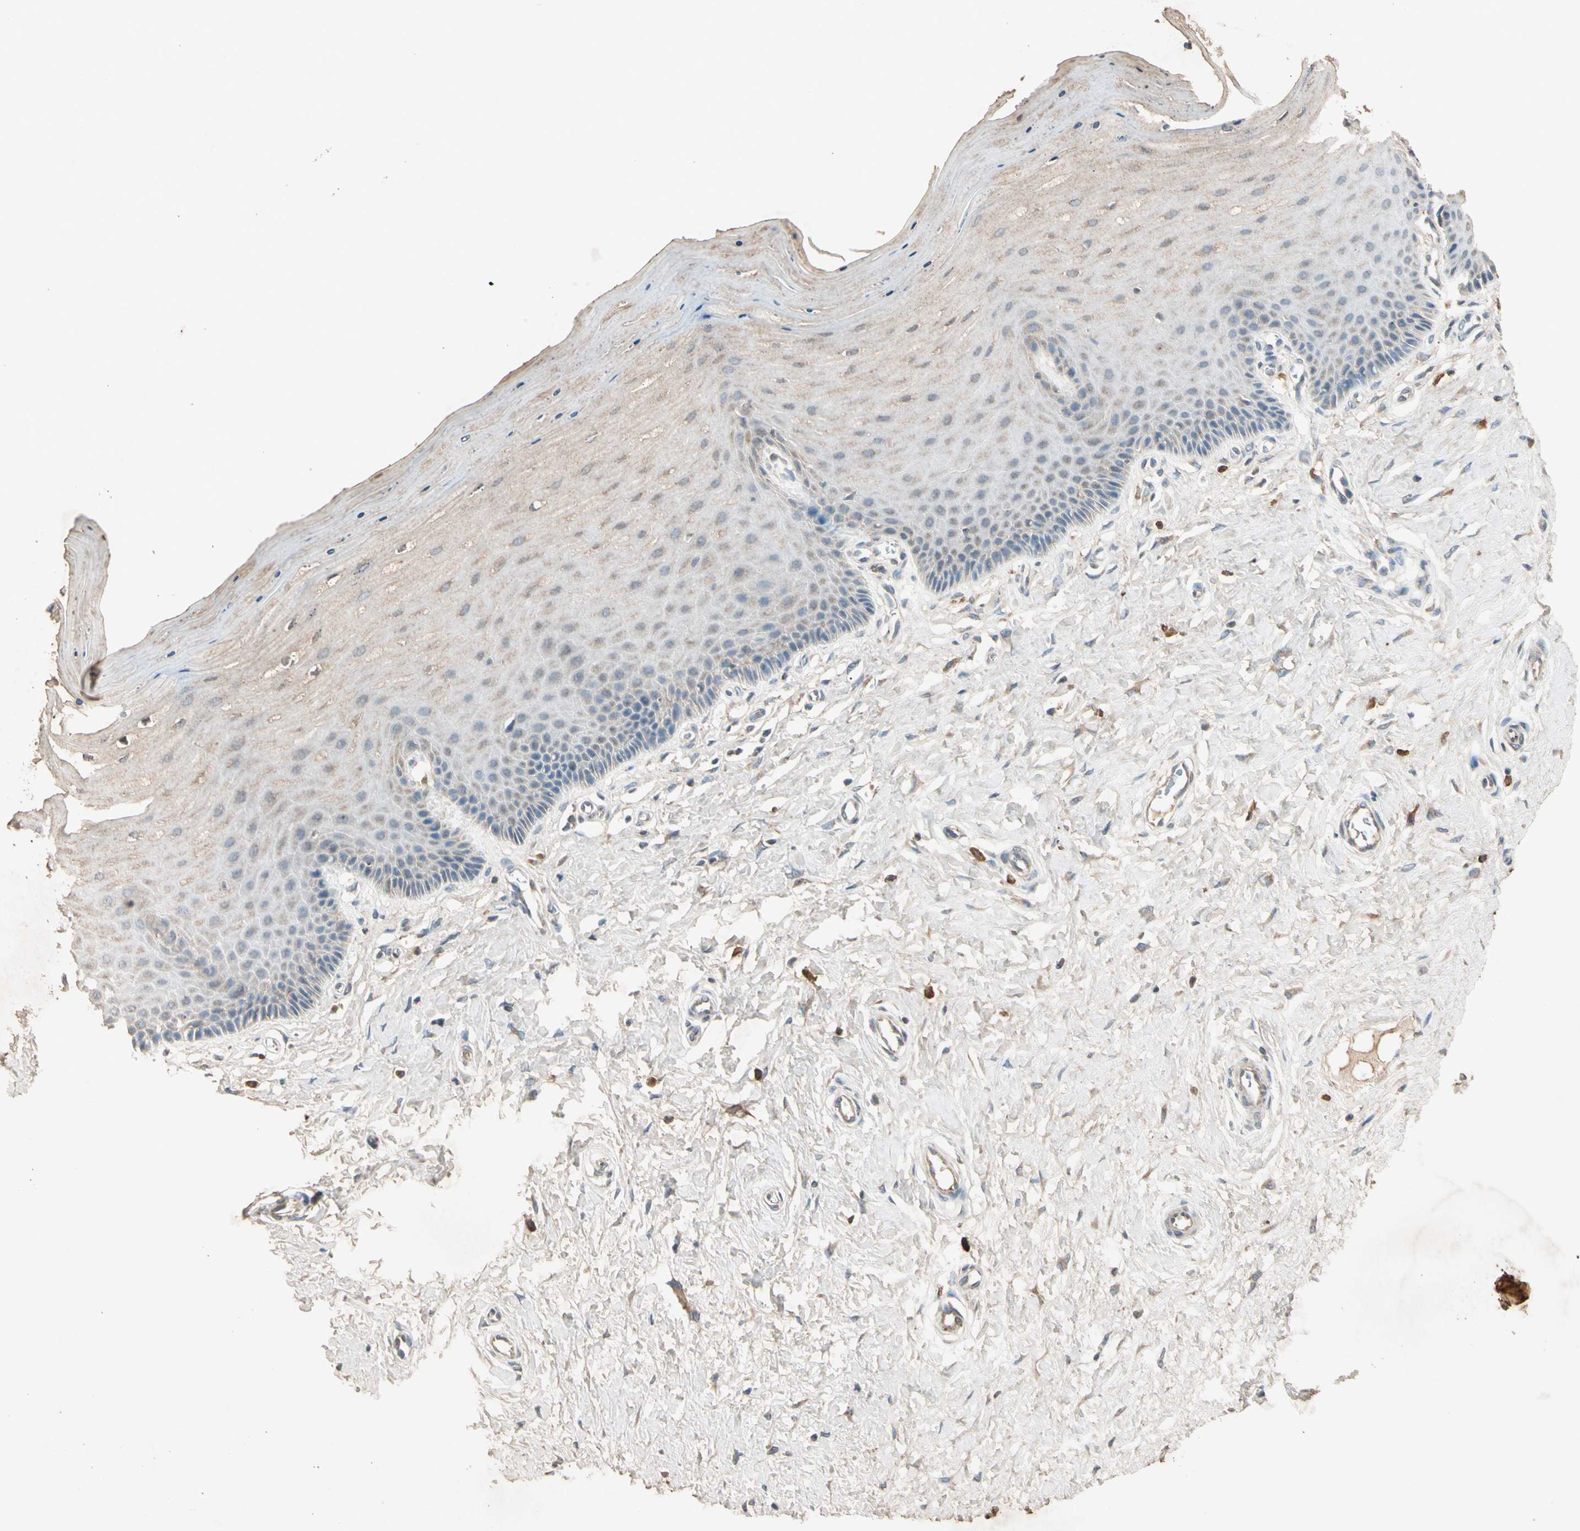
{"staining": {"intensity": "moderate", "quantity": ">75%", "location": "cytoplasmic/membranous"}, "tissue": "cervix", "cell_type": "Glandular cells", "image_type": "normal", "snomed": [{"axis": "morphology", "description": "Normal tissue, NOS"}, {"axis": "topography", "description": "Cervix"}], "caption": "A high-resolution photomicrograph shows IHC staining of unremarkable cervix, which reveals moderate cytoplasmic/membranous staining in about >75% of glandular cells. (Stains: DAB (3,3'-diaminobenzidine) in brown, nuclei in blue, Microscopy: brightfield microscopy at high magnification).", "gene": "GPLD1", "patient": {"sex": "female", "age": 55}}